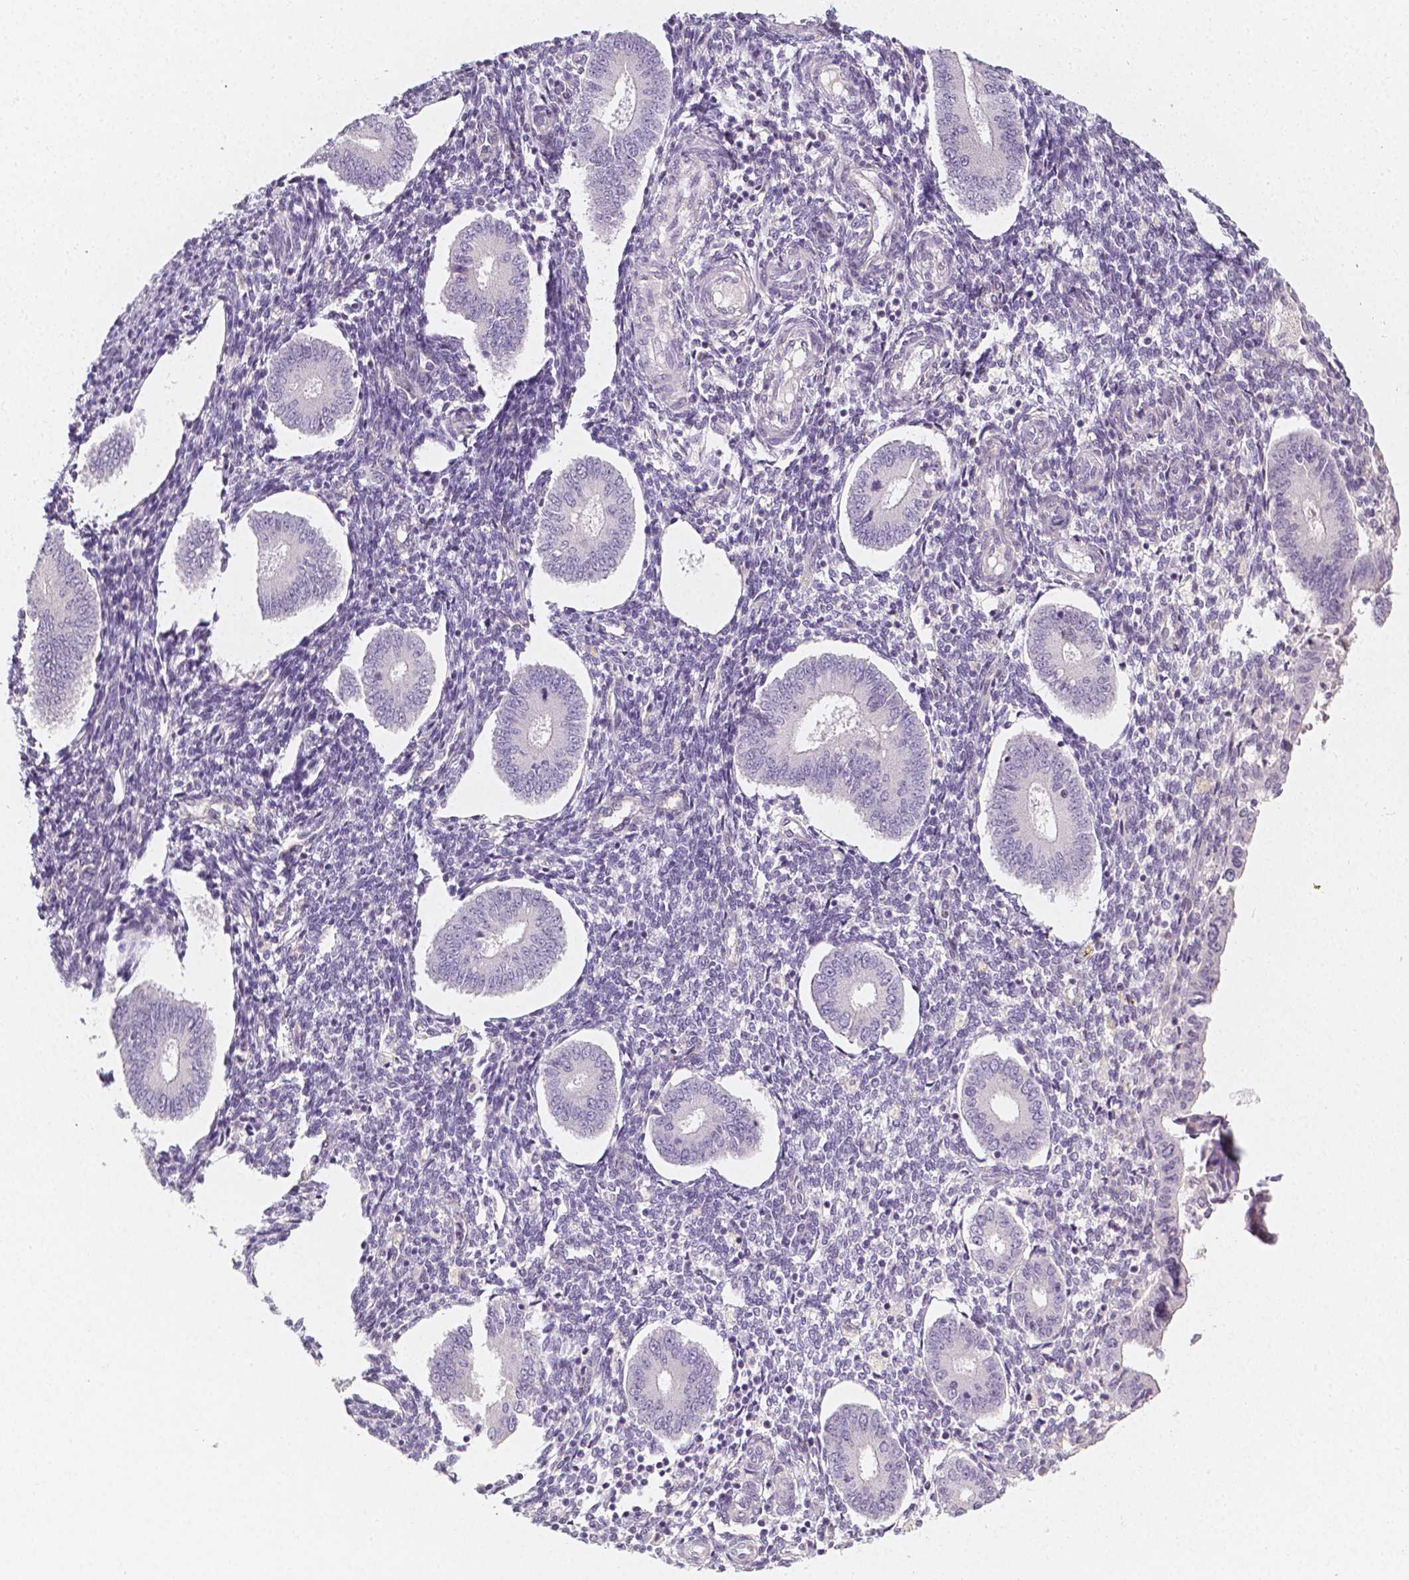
{"staining": {"intensity": "negative", "quantity": "none", "location": "none"}, "tissue": "endometrium", "cell_type": "Cells in endometrial stroma", "image_type": "normal", "snomed": [{"axis": "morphology", "description": "Normal tissue, NOS"}, {"axis": "topography", "description": "Endometrium"}], "caption": "IHC histopathology image of unremarkable endometrium stained for a protein (brown), which displays no staining in cells in endometrial stroma. (DAB immunohistochemistry, high magnification).", "gene": "THY1", "patient": {"sex": "female", "age": 40}}